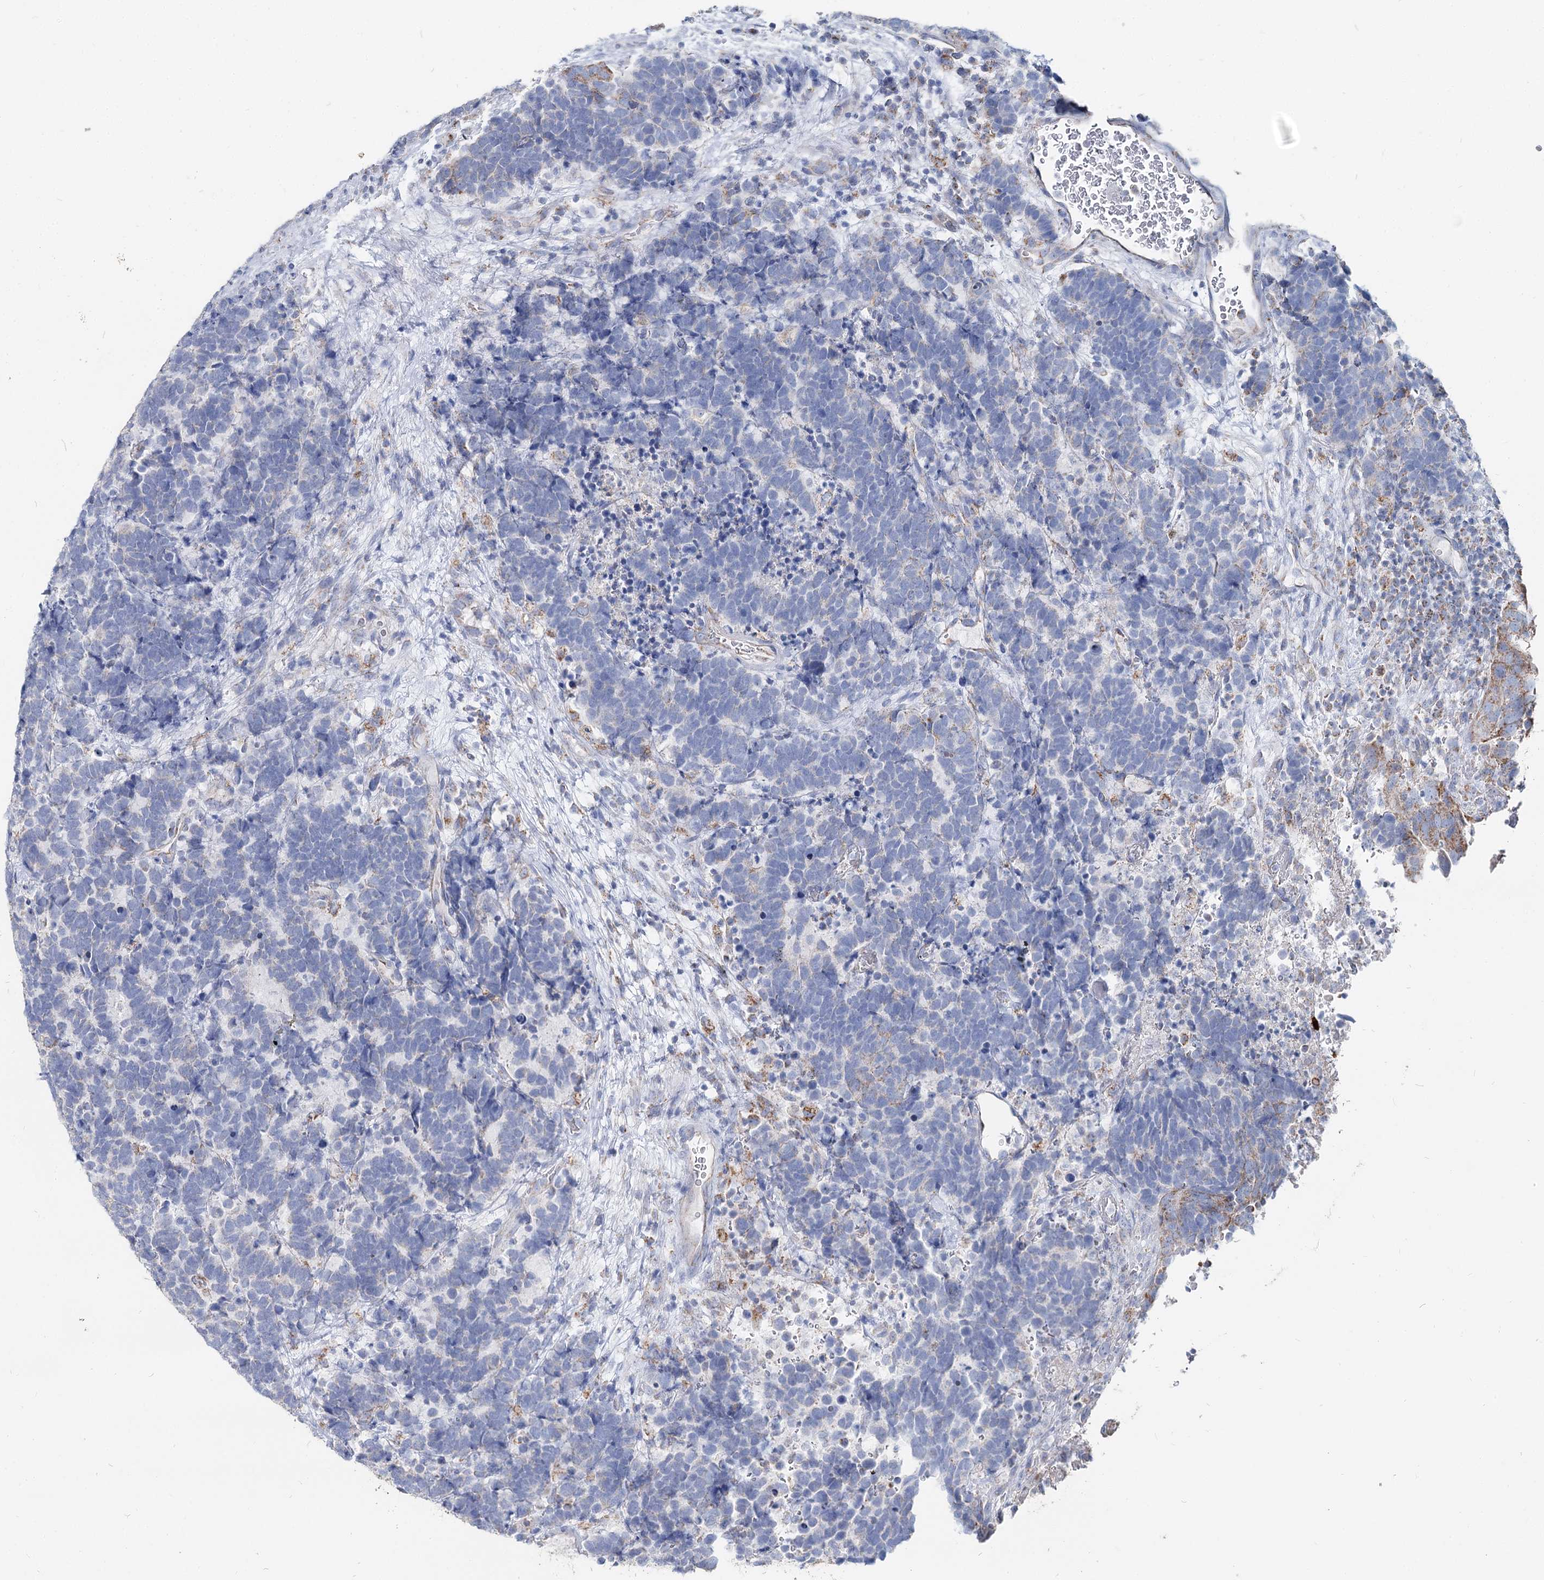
{"staining": {"intensity": "negative", "quantity": "none", "location": "none"}, "tissue": "carcinoid", "cell_type": "Tumor cells", "image_type": "cancer", "snomed": [{"axis": "morphology", "description": "Carcinoma, NOS"}, {"axis": "morphology", "description": "Carcinoid, malignant, NOS"}, {"axis": "topography", "description": "Urinary bladder"}], "caption": "This is a histopathology image of immunohistochemistry staining of carcinoid, which shows no expression in tumor cells. The staining was performed using DAB to visualize the protein expression in brown, while the nuclei were stained in blue with hematoxylin (Magnification: 20x).", "gene": "MCCC2", "patient": {"sex": "male", "age": 57}}